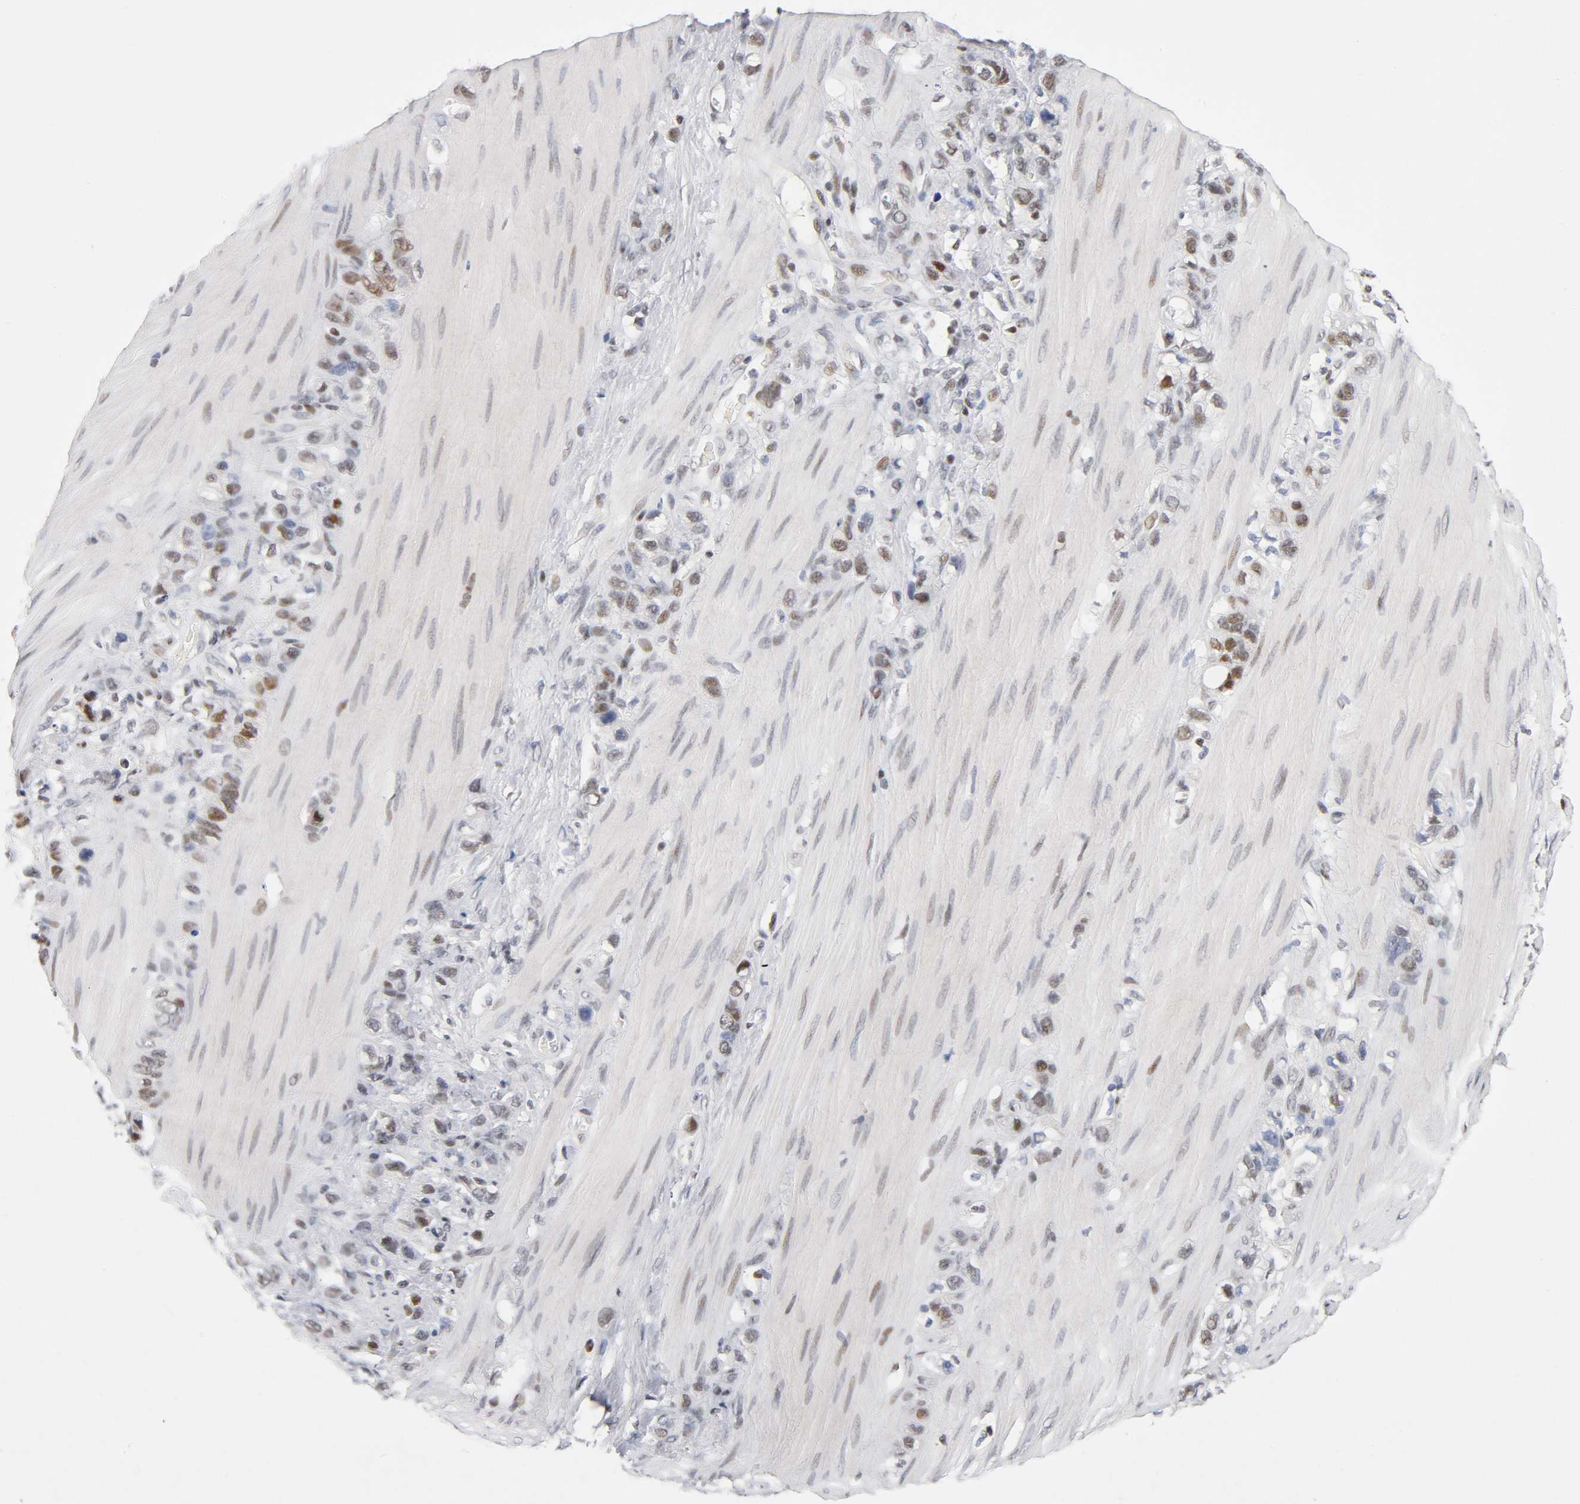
{"staining": {"intensity": "weak", "quantity": "25%-75%", "location": "nuclear"}, "tissue": "stomach cancer", "cell_type": "Tumor cells", "image_type": "cancer", "snomed": [{"axis": "morphology", "description": "Normal tissue, NOS"}, {"axis": "morphology", "description": "Adenocarcinoma, NOS"}, {"axis": "morphology", "description": "Adenocarcinoma, High grade"}, {"axis": "topography", "description": "Stomach, upper"}, {"axis": "topography", "description": "Stomach"}], "caption": "Adenocarcinoma (high-grade) (stomach) tissue displays weak nuclear positivity in approximately 25%-75% of tumor cells, visualized by immunohistochemistry.", "gene": "SP3", "patient": {"sex": "female", "age": 65}}